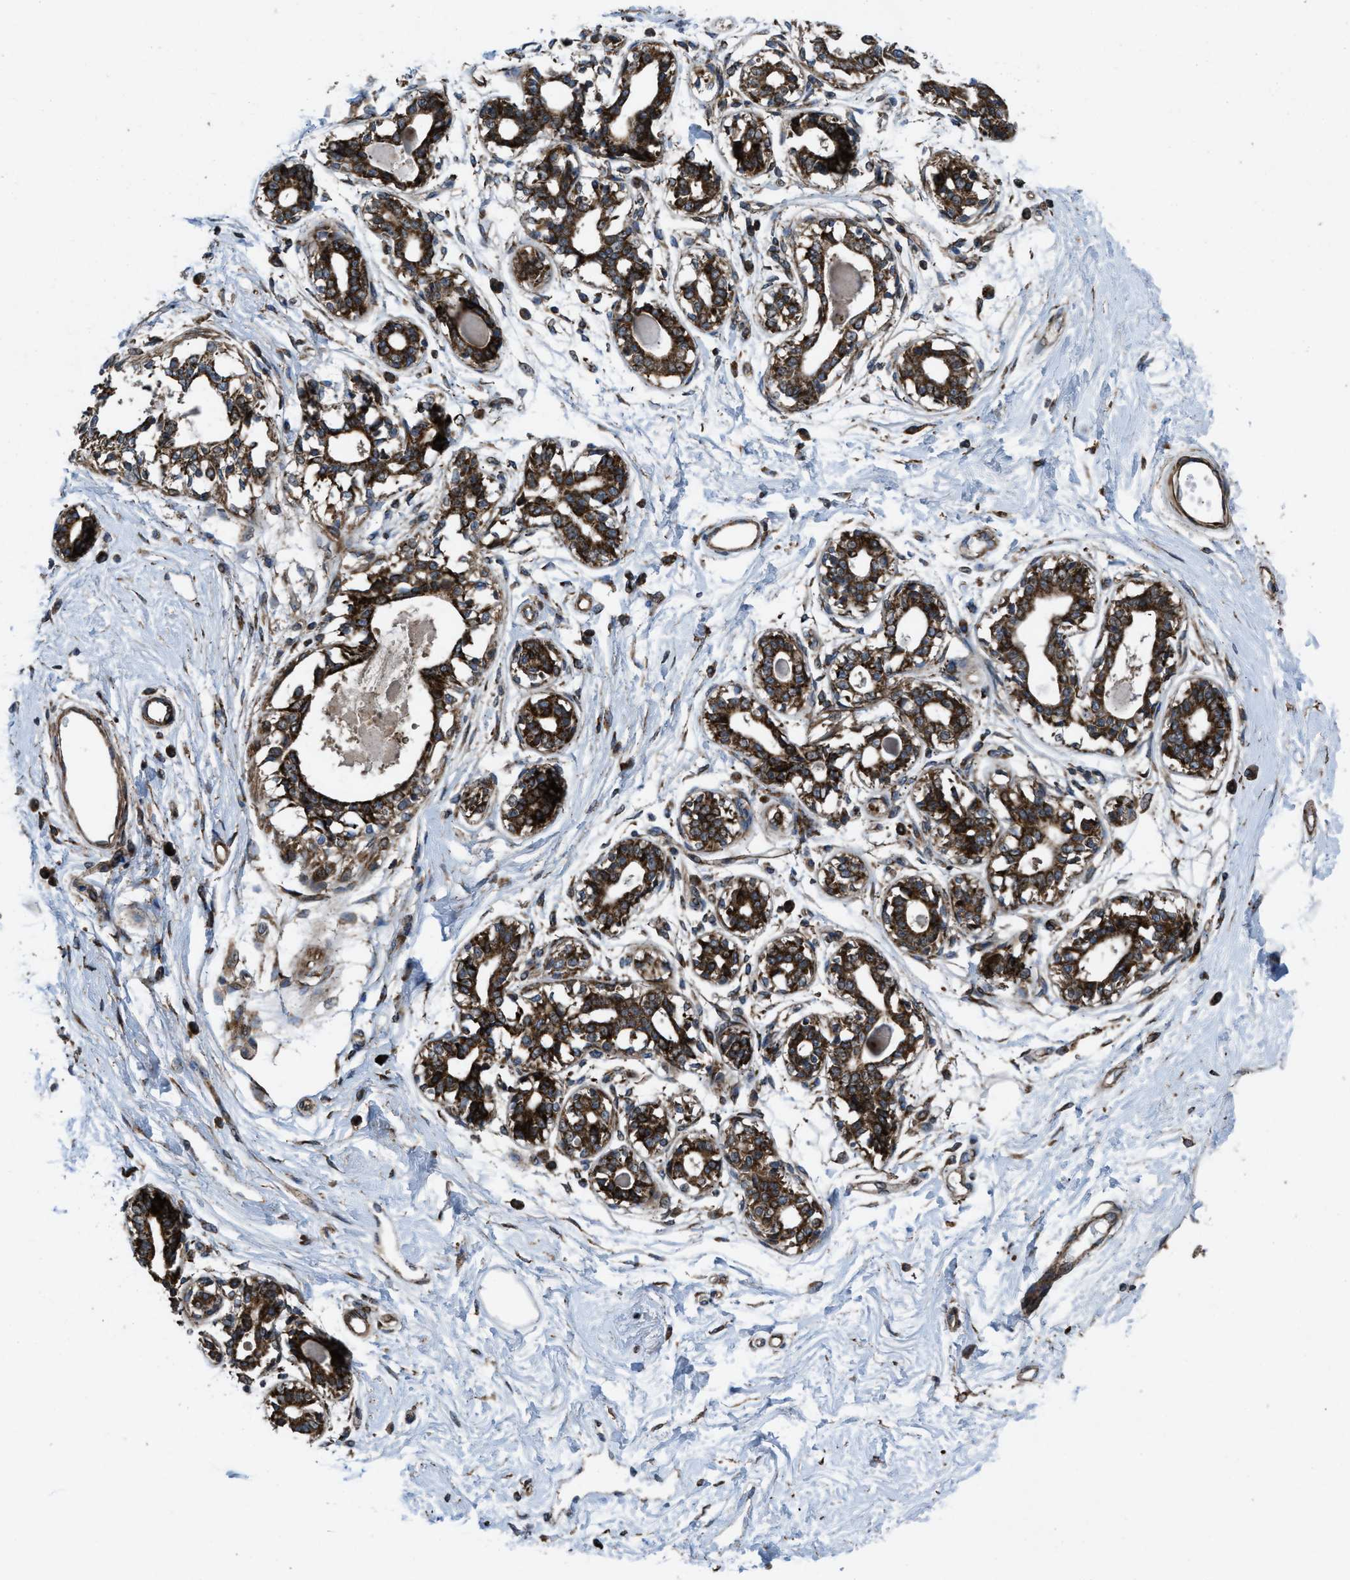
{"staining": {"intensity": "negative", "quantity": "none", "location": "none"}, "tissue": "breast", "cell_type": "Adipocytes", "image_type": "normal", "snomed": [{"axis": "morphology", "description": "Normal tissue, NOS"}, {"axis": "topography", "description": "Breast"}], "caption": "IHC histopathology image of unremarkable breast: breast stained with DAB demonstrates no significant protein expression in adipocytes.", "gene": "PER3", "patient": {"sex": "female", "age": 45}}